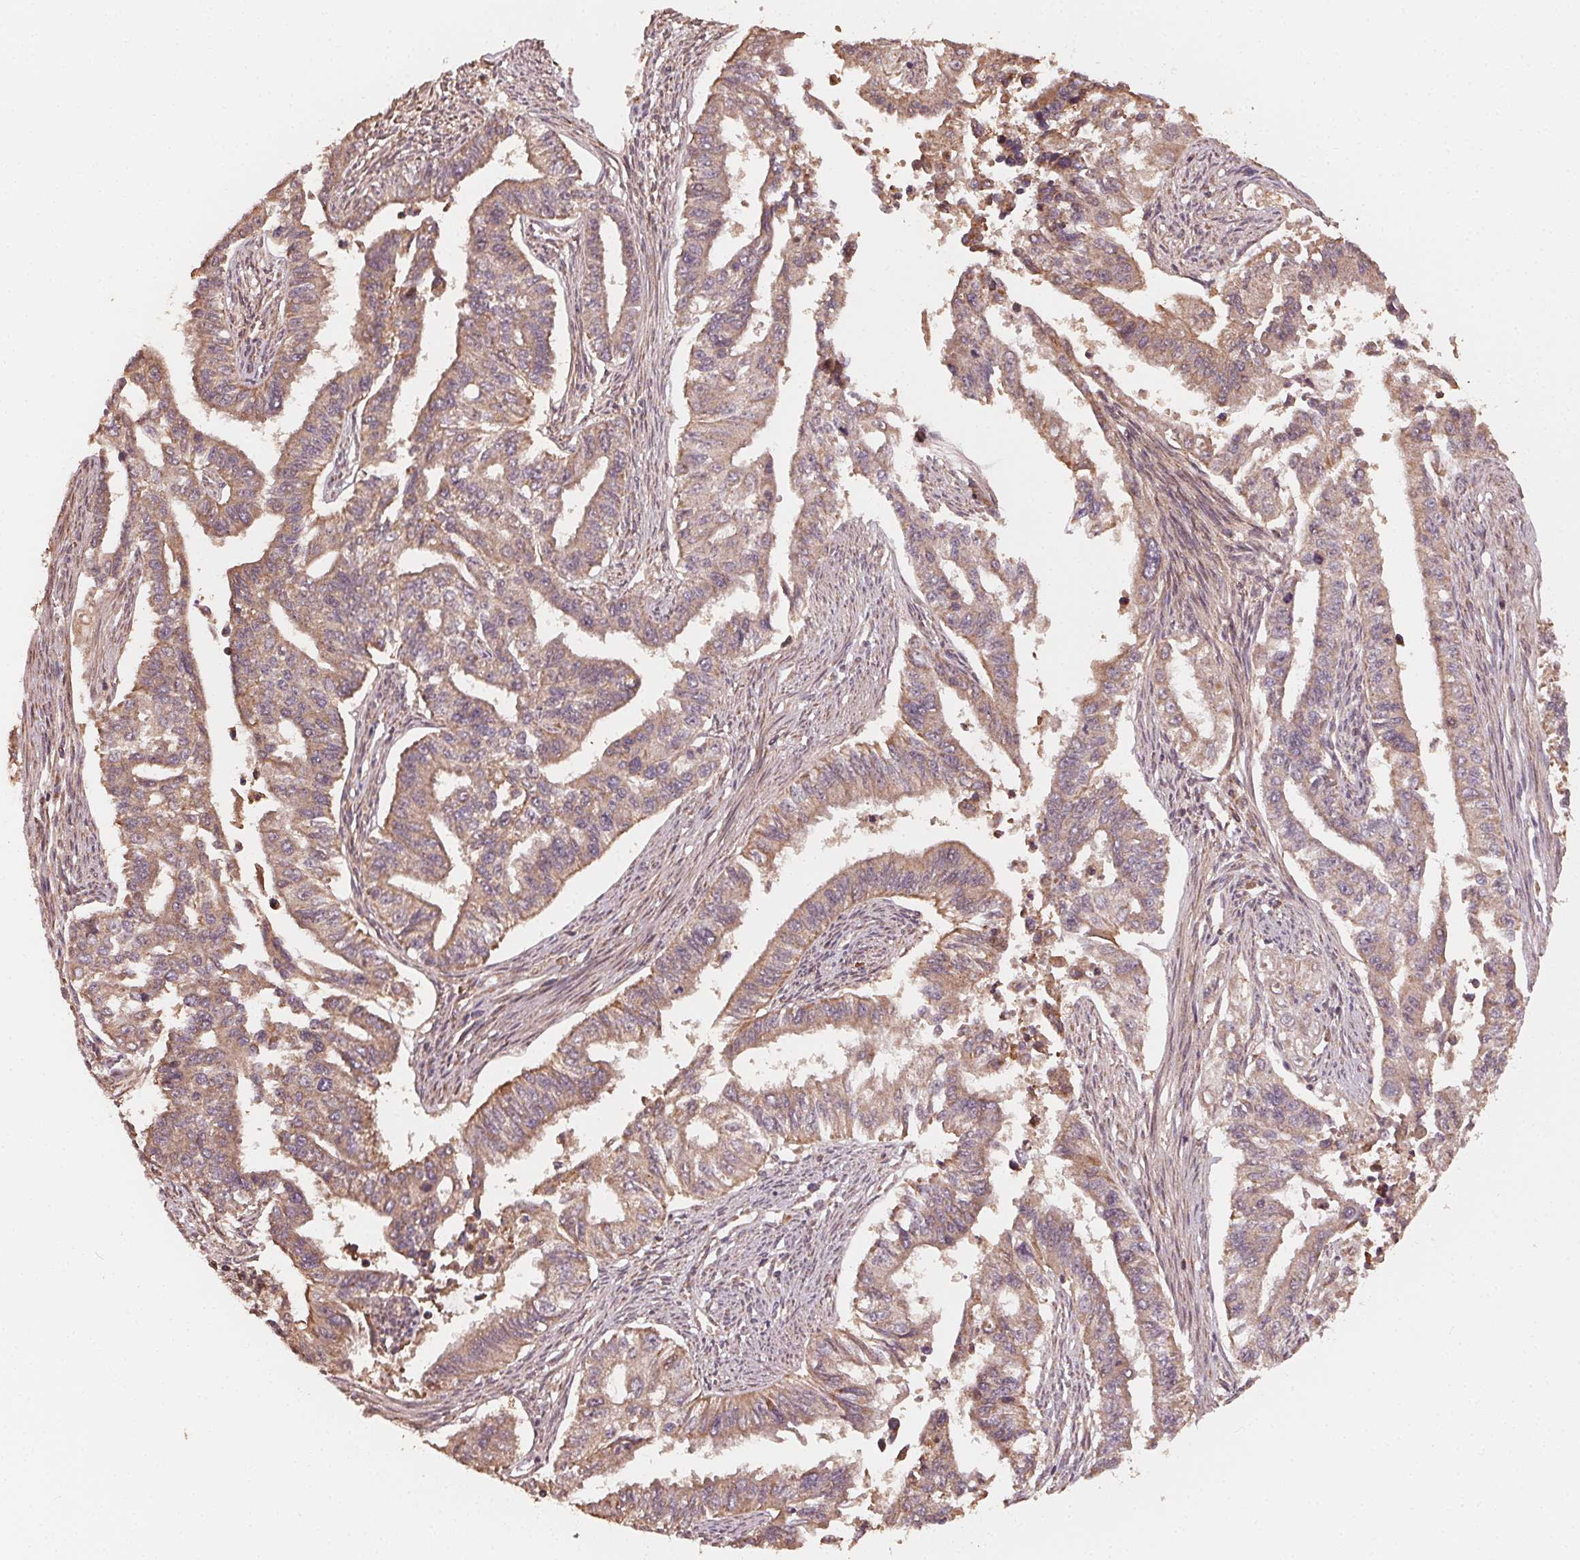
{"staining": {"intensity": "moderate", "quantity": ">75%", "location": "cytoplasmic/membranous"}, "tissue": "endometrial cancer", "cell_type": "Tumor cells", "image_type": "cancer", "snomed": [{"axis": "morphology", "description": "Adenocarcinoma, NOS"}, {"axis": "topography", "description": "Uterus"}], "caption": "The micrograph exhibits immunohistochemical staining of endometrial cancer (adenocarcinoma). There is moderate cytoplasmic/membranous staining is present in approximately >75% of tumor cells. The staining was performed using DAB (3,3'-diaminobenzidine), with brown indicating positive protein expression. Nuclei are stained blue with hematoxylin.", "gene": "WBP2", "patient": {"sex": "female", "age": 59}}